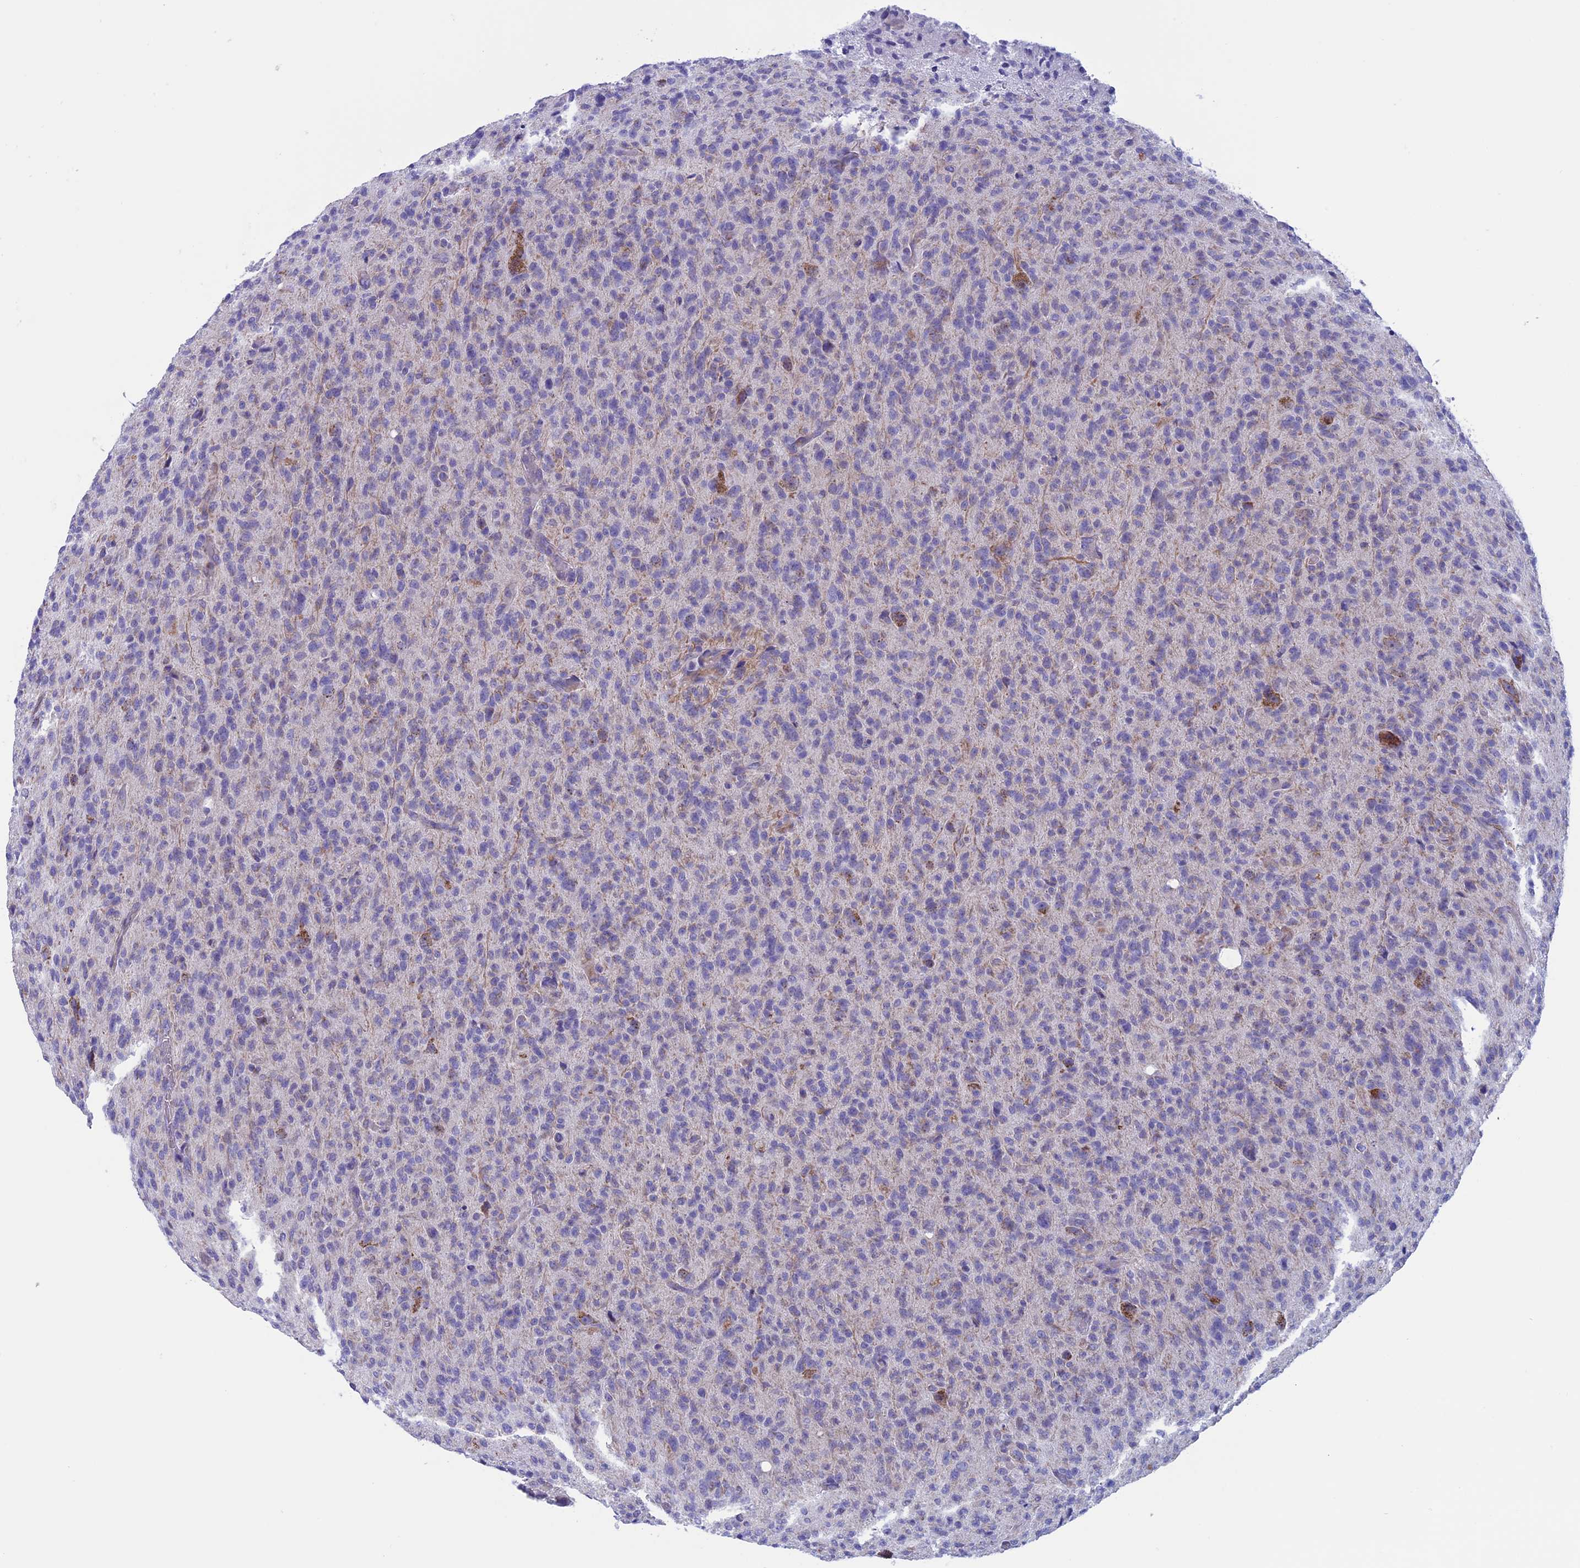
{"staining": {"intensity": "negative", "quantity": "none", "location": "none"}, "tissue": "glioma", "cell_type": "Tumor cells", "image_type": "cancer", "snomed": [{"axis": "morphology", "description": "Glioma, malignant, High grade"}, {"axis": "topography", "description": "Brain"}], "caption": "Photomicrograph shows no significant protein staining in tumor cells of malignant glioma (high-grade).", "gene": "NDUFB9", "patient": {"sex": "female", "age": 57}}